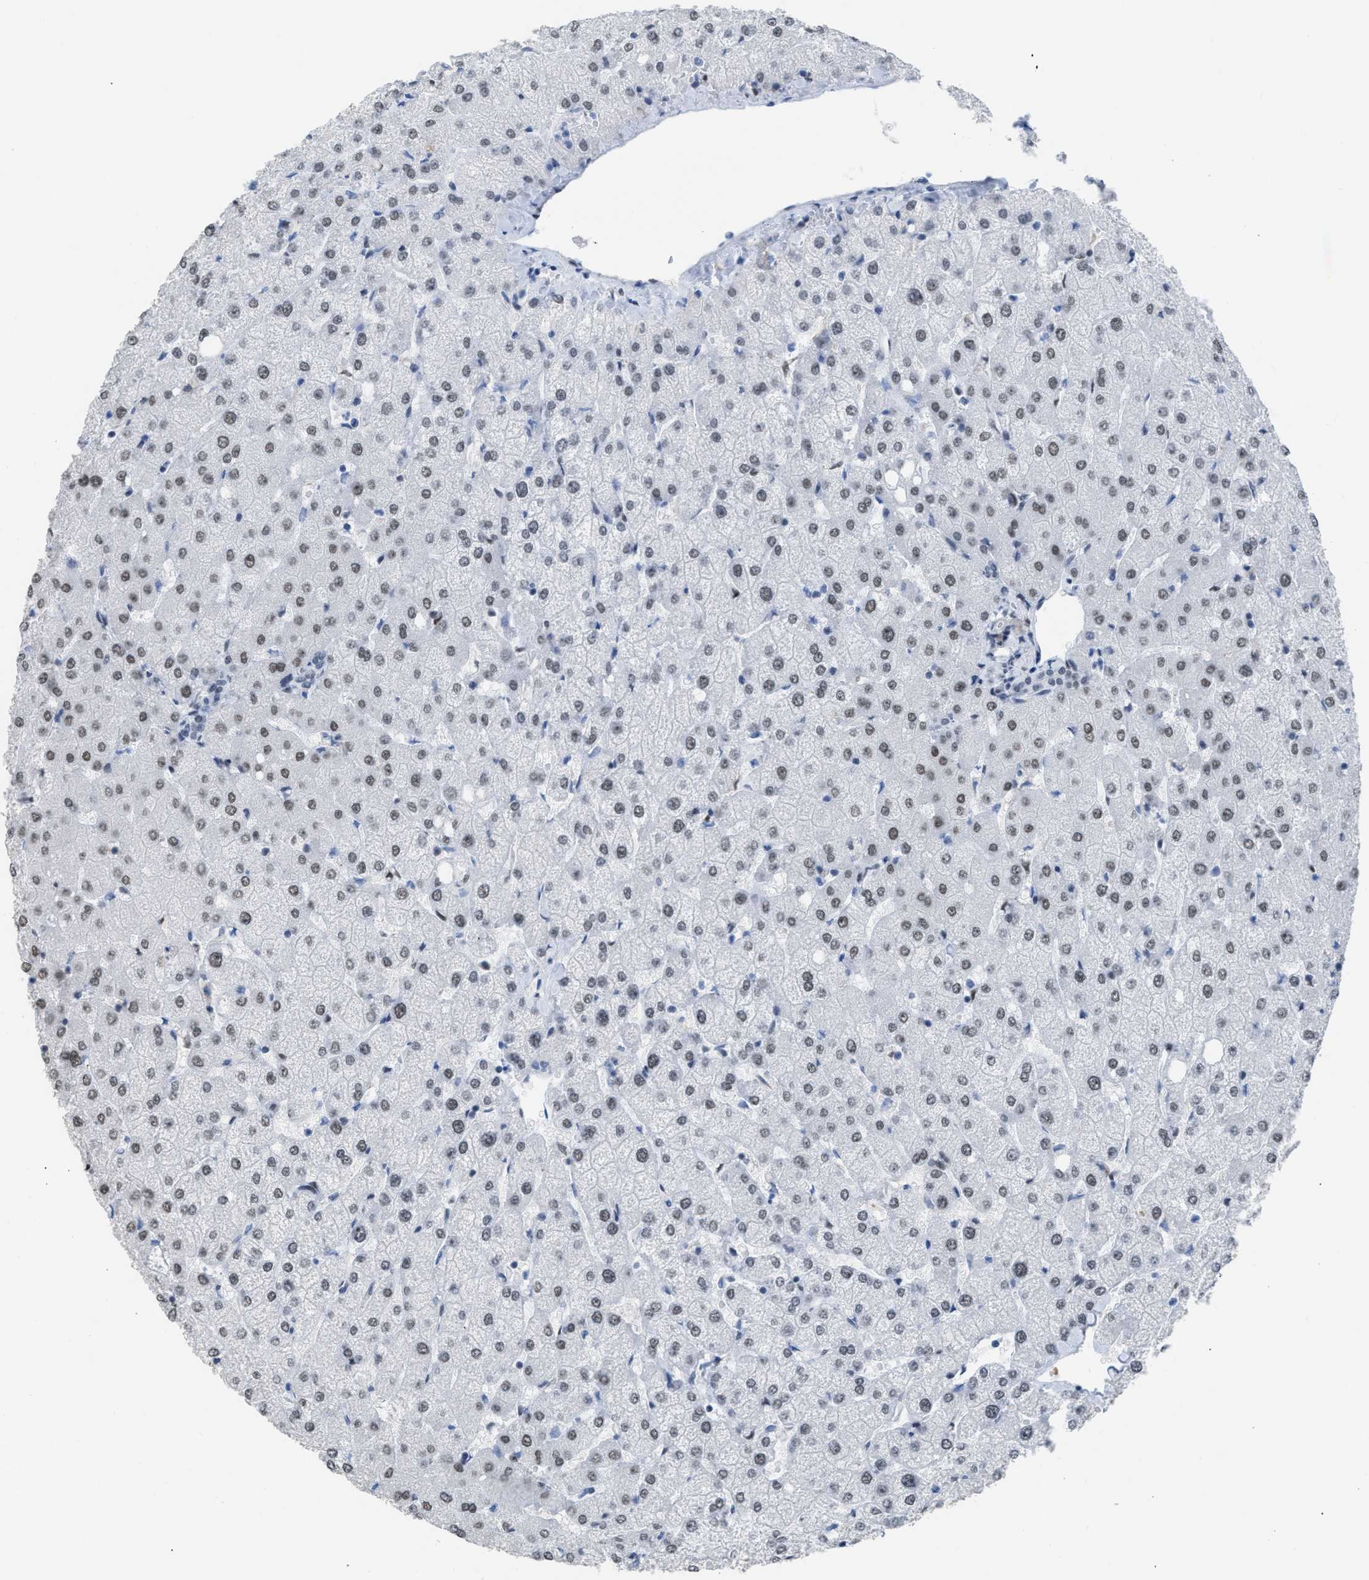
{"staining": {"intensity": "negative", "quantity": "none", "location": "none"}, "tissue": "liver", "cell_type": "Cholangiocytes", "image_type": "normal", "snomed": [{"axis": "morphology", "description": "Normal tissue, NOS"}, {"axis": "topography", "description": "Liver"}], "caption": "Immunohistochemistry (IHC) photomicrograph of unremarkable human liver stained for a protein (brown), which exhibits no expression in cholangiocytes.", "gene": "SCAF4", "patient": {"sex": "female", "age": 54}}